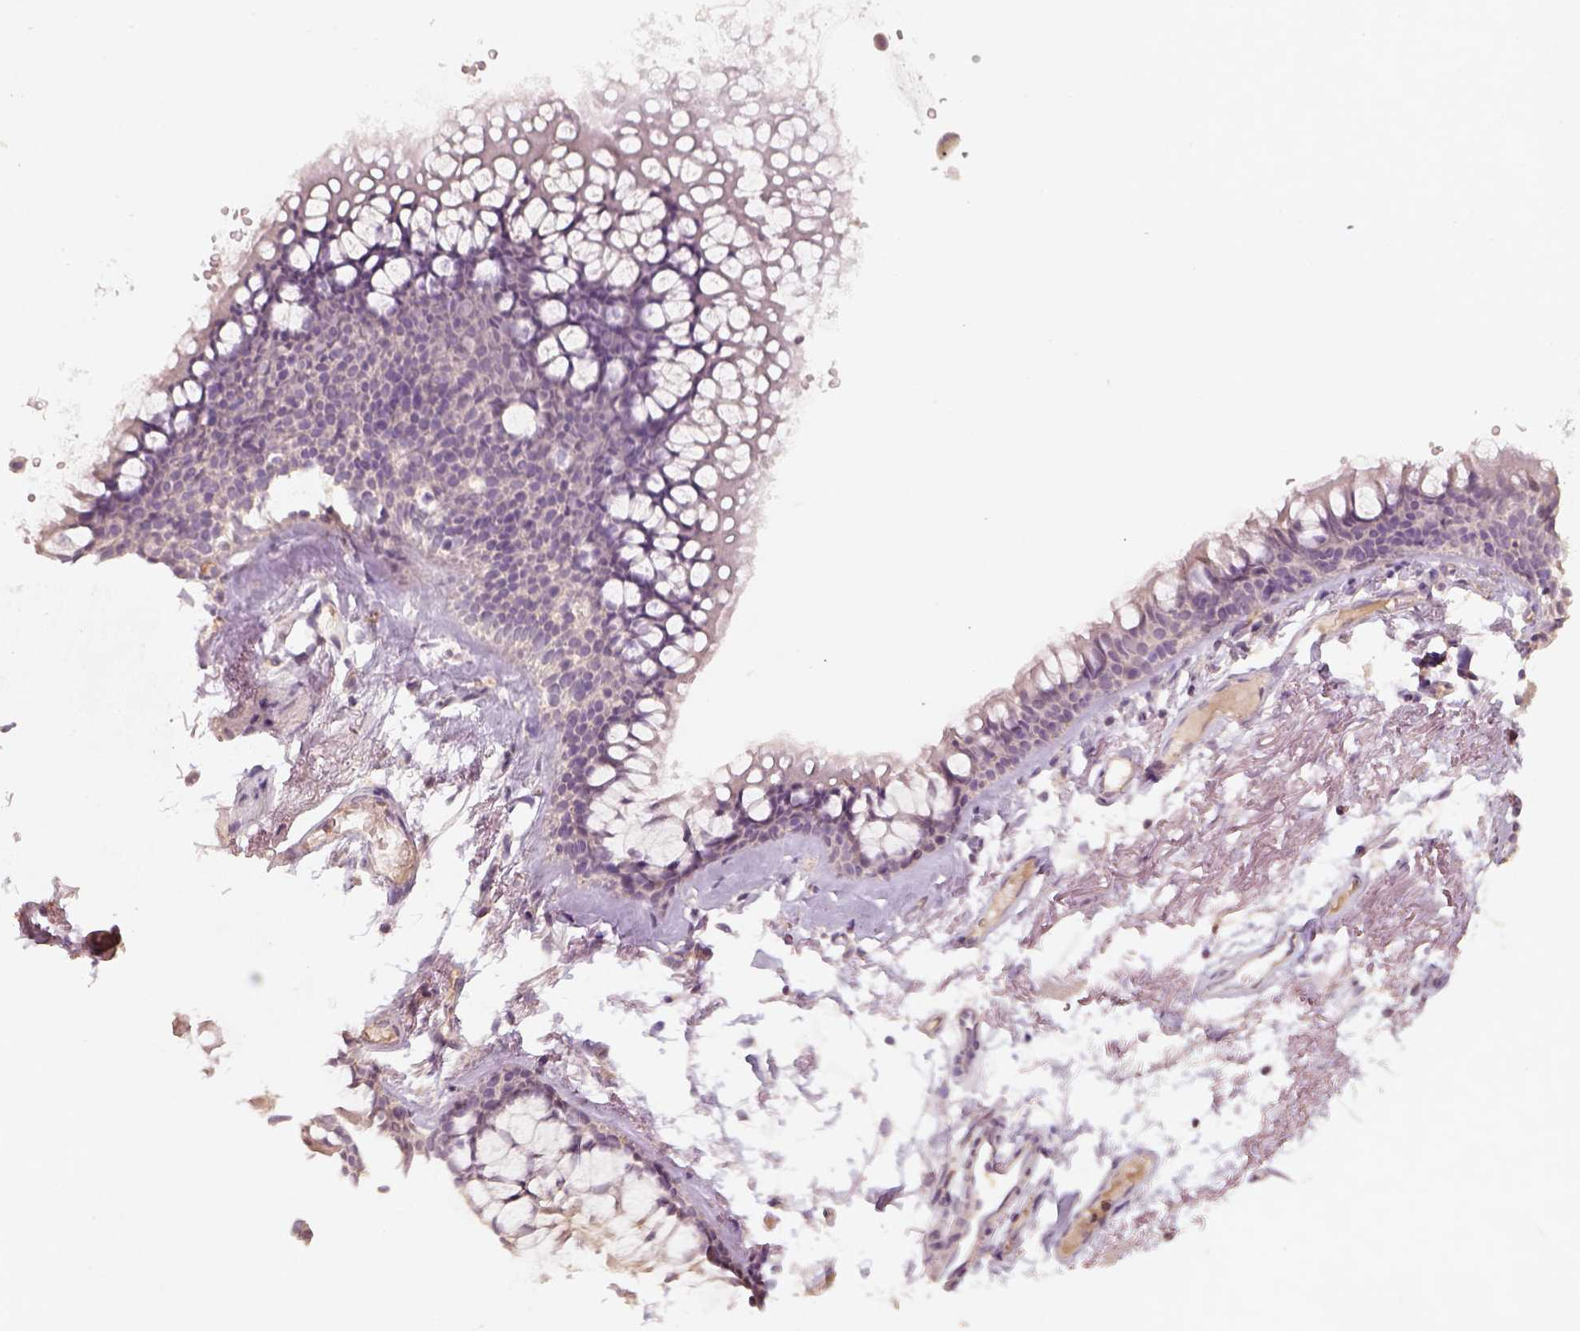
{"staining": {"intensity": "negative", "quantity": "none", "location": "none"}, "tissue": "soft tissue", "cell_type": "Fibroblasts", "image_type": "normal", "snomed": [{"axis": "morphology", "description": "Normal tissue, NOS"}, {"axis": "topography", "description": "Cartilage tissue"}, {"axis": "topography", "description": "Bronchus"}], "caption": "Fibroblasts show no significant staining in benign soft tissue. Brightfield microscopy of immunohistochemistry (IHC) stained with DAB (brown) and hematoxylin (blue), captured at high magnification.", "gene": "AQP9", "patient": {"sex": "female", "age": 79}}